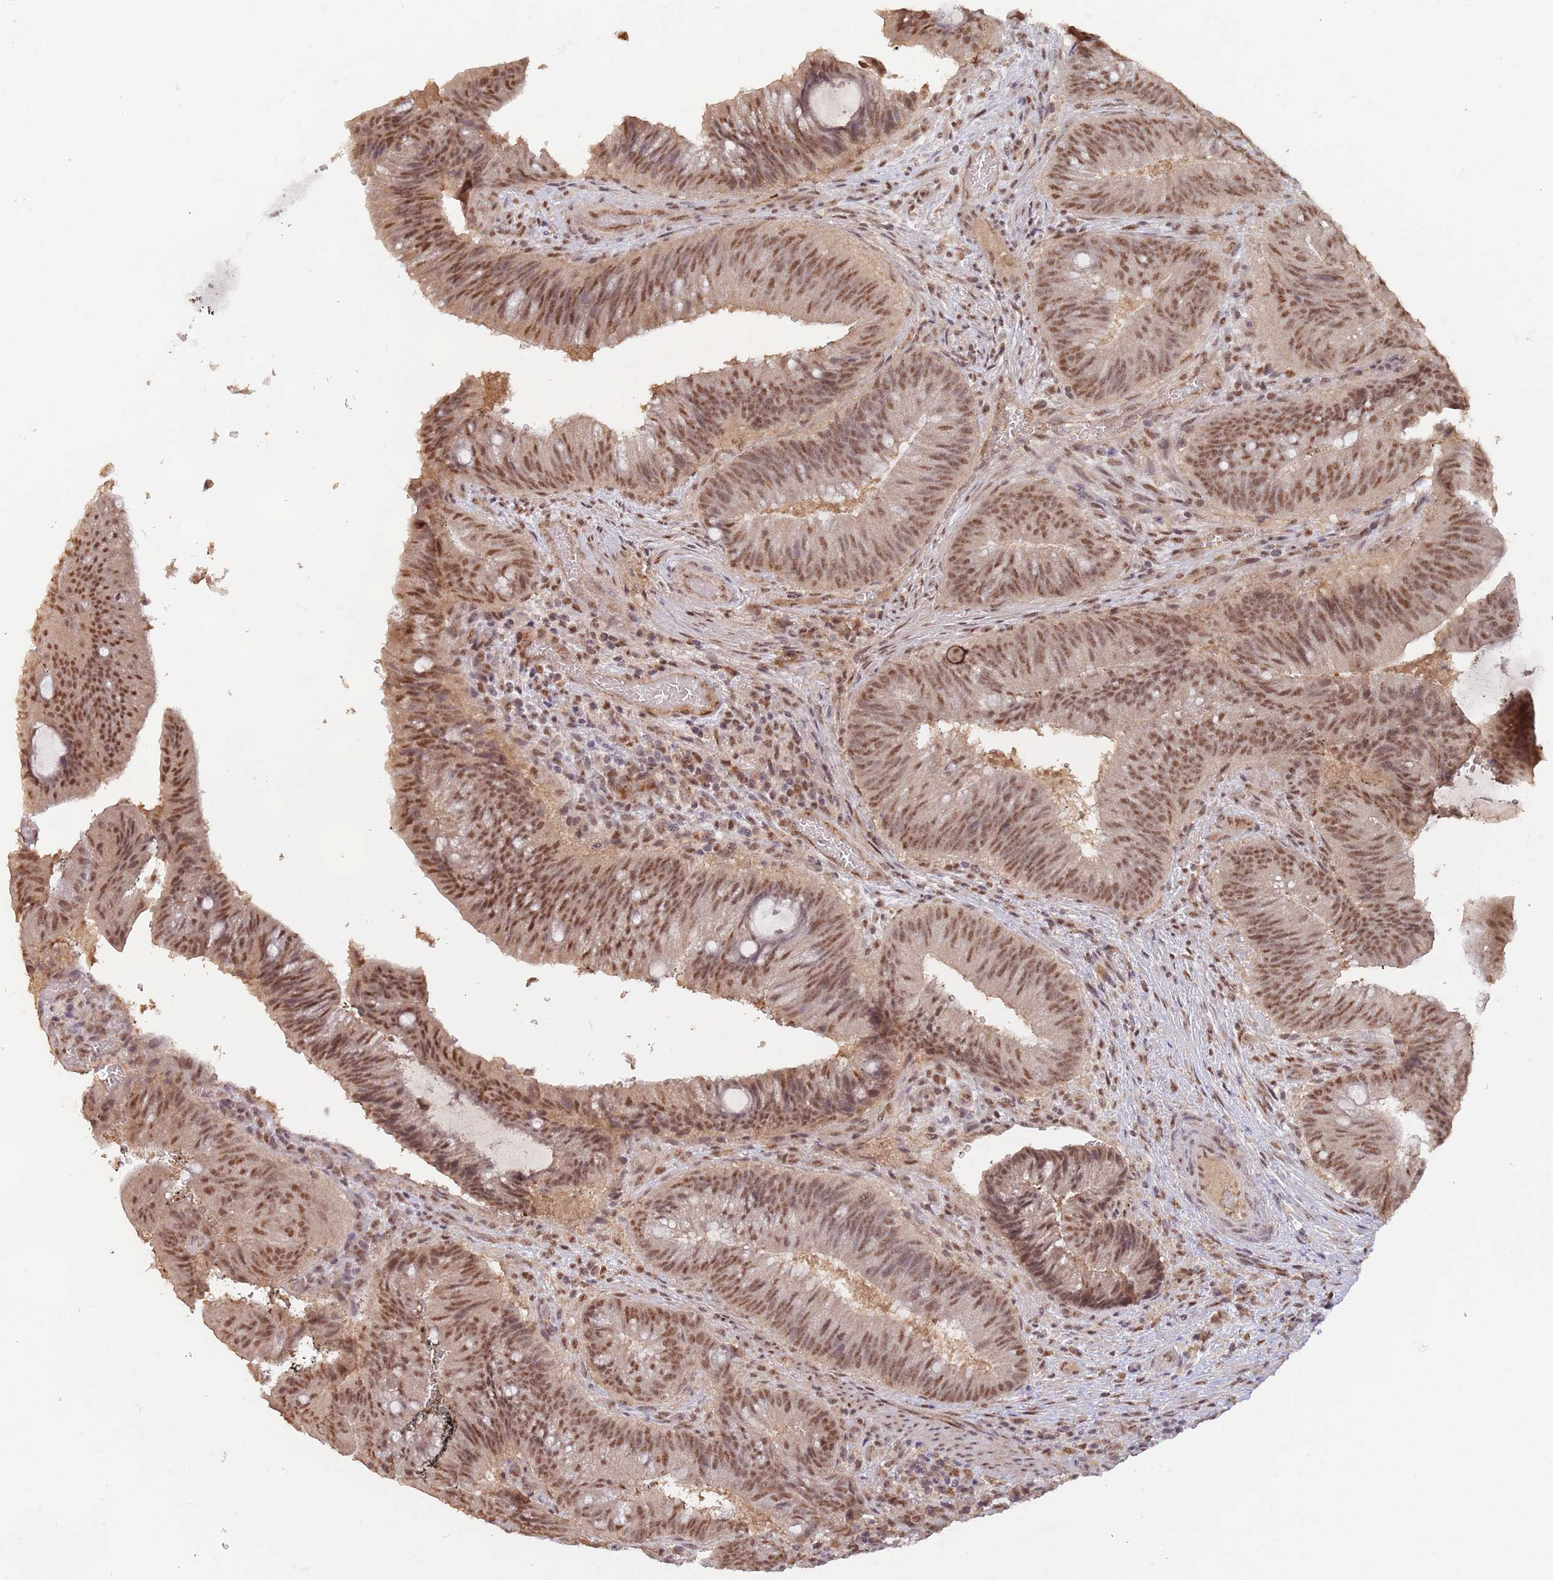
{"staining": {"intensity": "moderate", "quantity": ">75%", "location": "cytoplasmic/membranous,nuclear"}, "tissue": "colorectal cancer", "cell_type": "Tumor cells", "image_type": "cancer", "snomed": [{"axis": "morphology", "description": "Adenocarcinoma, NOS"}, {"axis": "topography", "description": "Colon"}], "caption": "Immunohistochemical staining of human colorectal cancer (adenocarcinoma) displays medium levels of moderate cytoplasmic/membranous and nuclear staining in approximately >75% of tumor cells.", "gene": "RFXANK", "patient": {"sex": "female", "age": 43}}